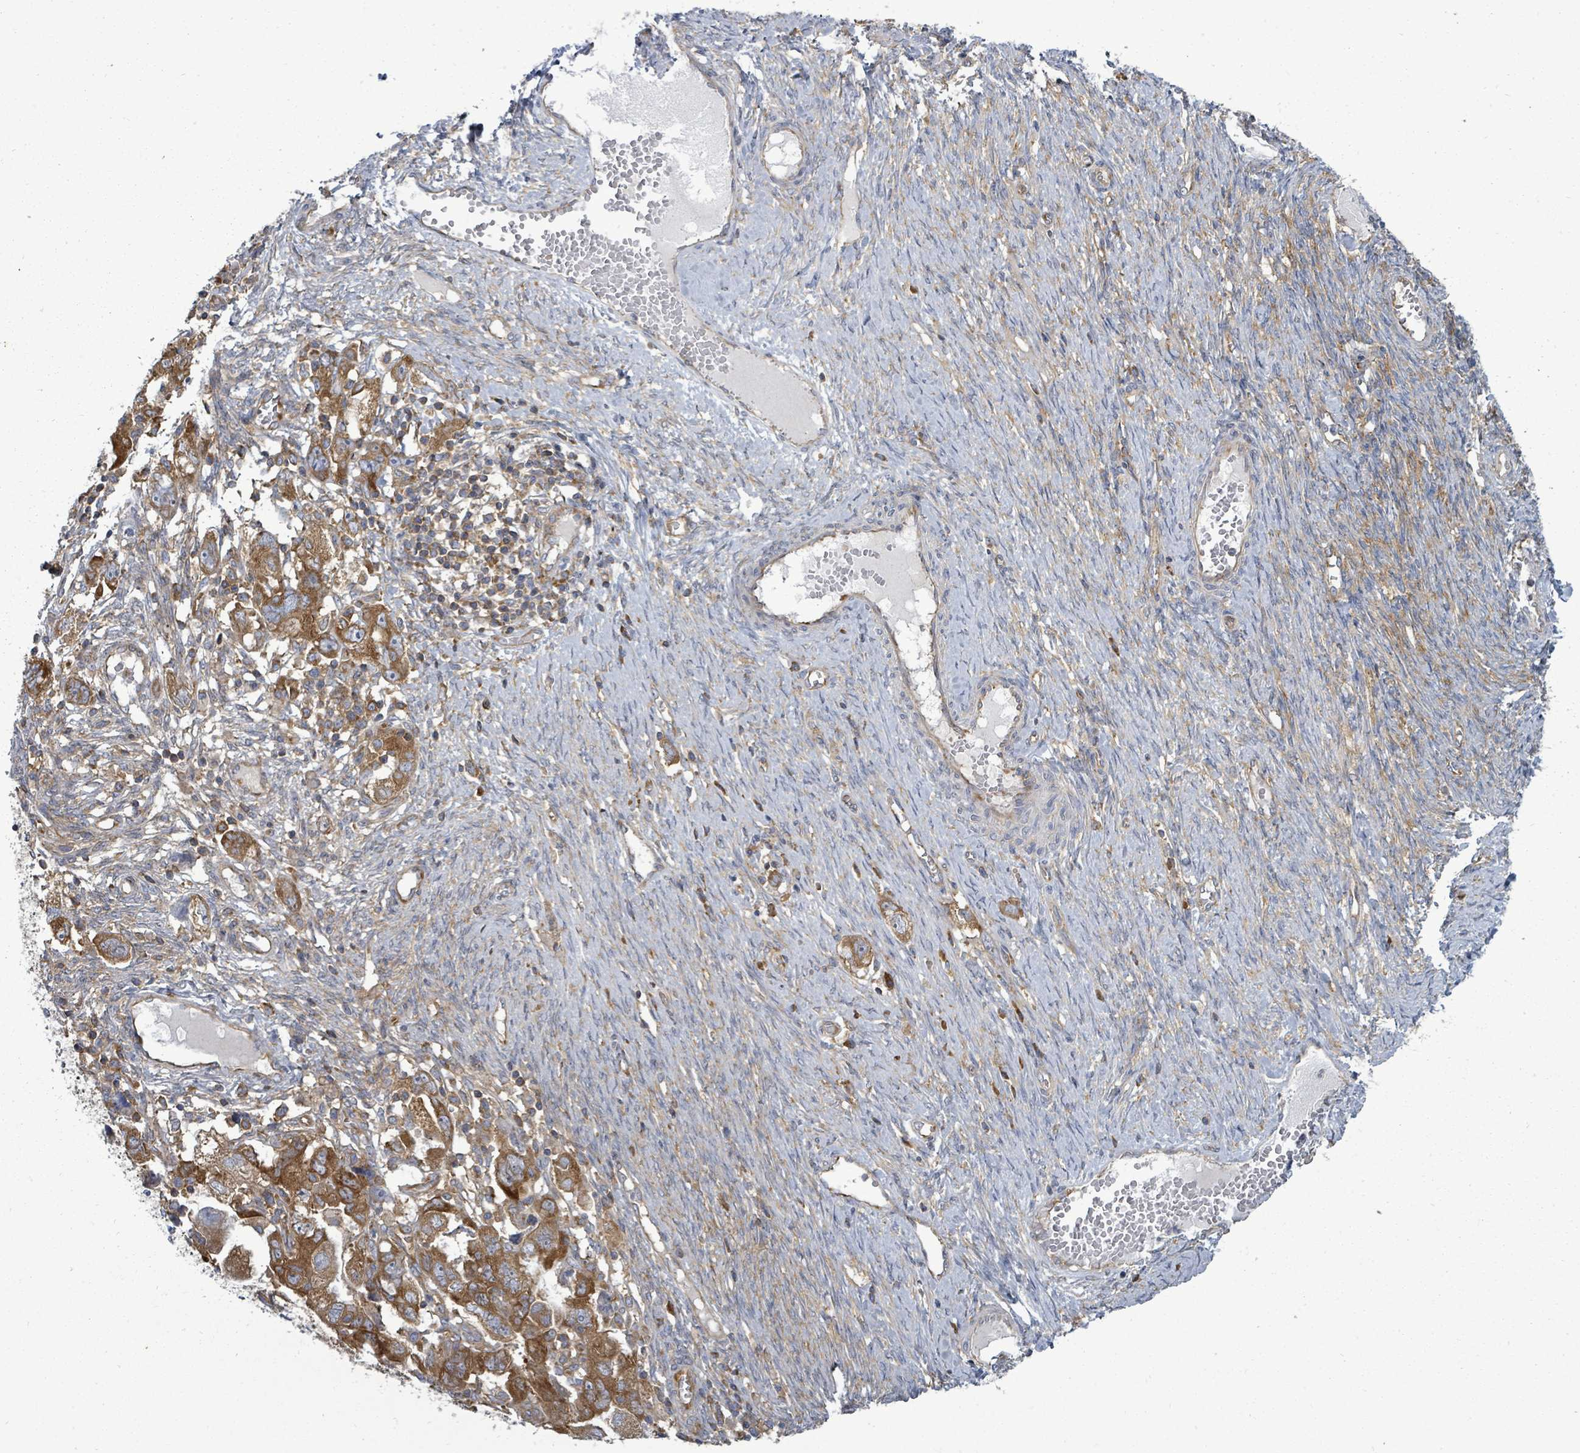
{"staining": {"intensity": "moderate", "quantity": ">75%", "location": "cytoplasmic/membranous"}, "tissue": "ovarian cancer", "cell_type": "Tumor cells", "image_type": "cancer", "snomed": [{"axis": "morphology", "description": "Carcinoma, NOS"}, {"axis": "morphology", "description": "Cystadenocarcinoma, serous, NOS"}, {"axis": "topography", "description": "Ovary"}], "caption": "Protein expression analysis of ovarian cancer (carcinoma) demonstrates moderate cytoplasmic/membranous expression in approximately >75% of tumor cells. The protein is shown in brown color, while the nuclei are stained blue.", "gene": "EIF3C", "patient": {"sex": "female", "age": 69}}